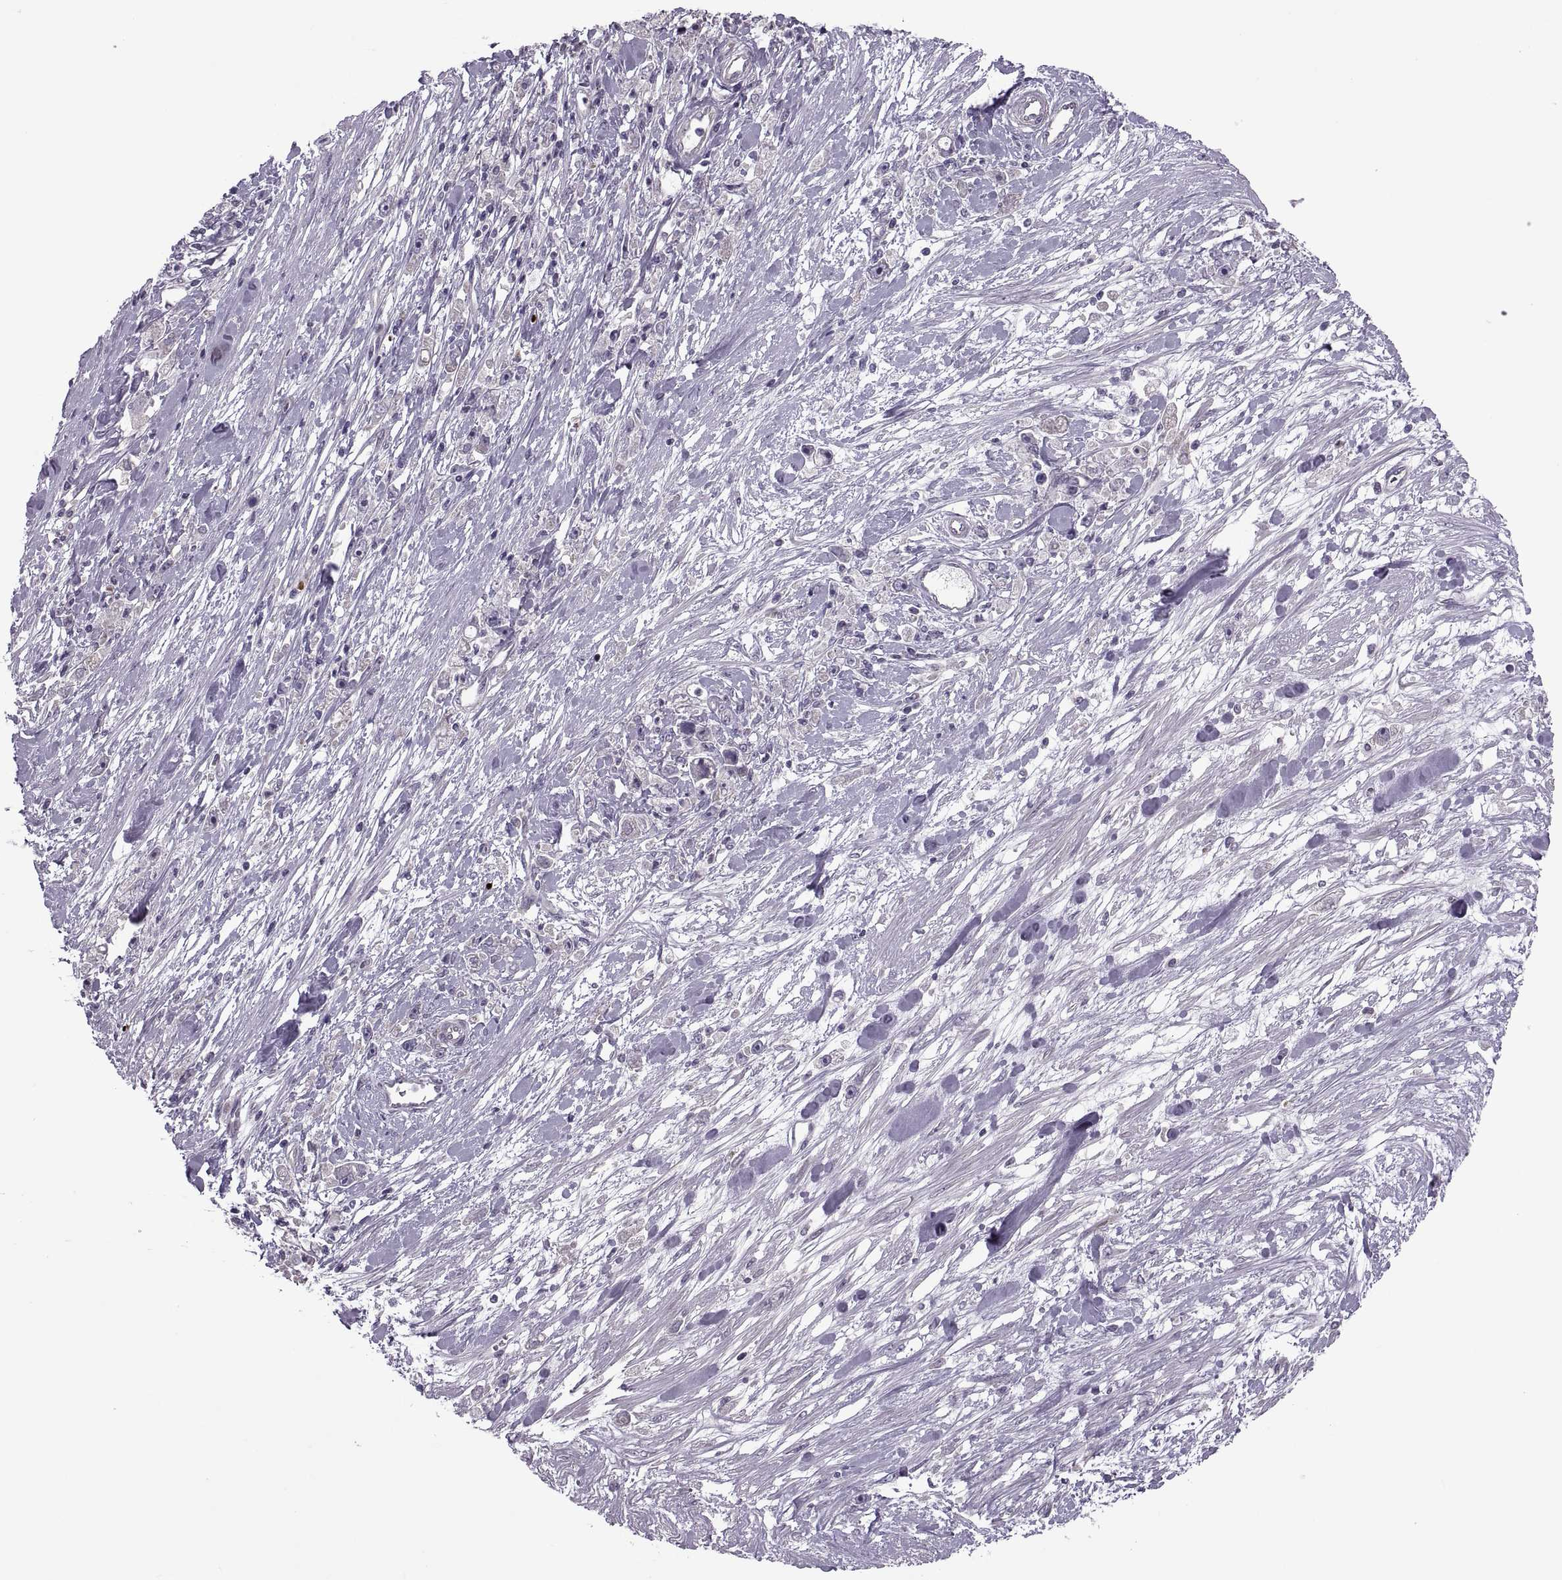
{"staining": {"intensity": "negative", "quantity": "none", "location": "none"}, "tissue": "stomach cancer", "cell_type": "Tumor cells", "image_type": "cancer", "snomed": [{"axis": "morphology", "description": "Adenocarcinoma, NOS"}, {"axis": "topography", "description": "Stomach"}], "caption": "This image is of stomach cancer stained with immunohistochemistry (IHC) to label a protein in brown with the nuclei are counter-stained blue. There is no staining in tumor cells. The staining was performed using DAB to visualize the protein expression in brown, while the nuclei were stained in blue with hematoxylin (Magnification: 20x).", "gene": "ODF3", "patient": {"sex": "female", "age": 59}}